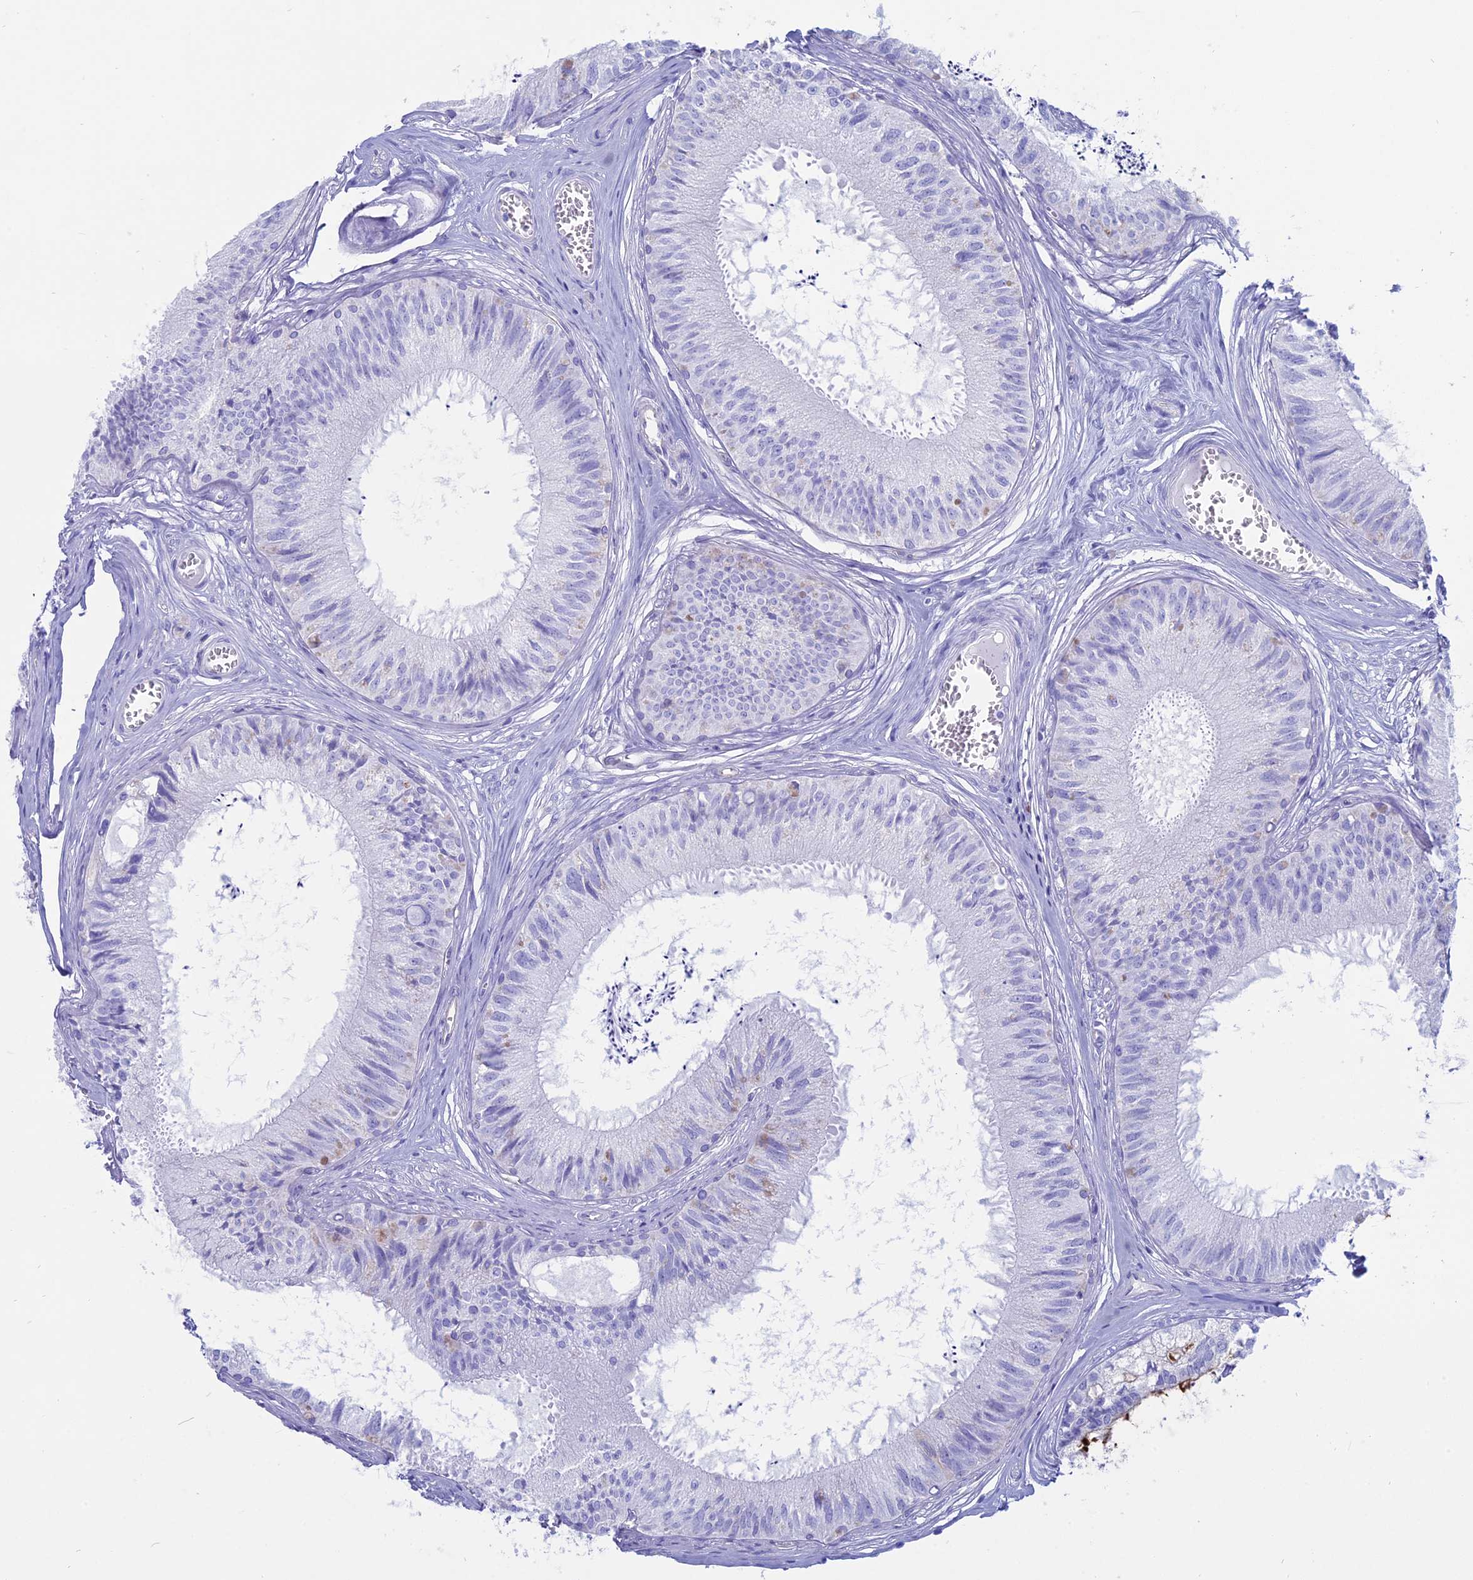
{"staining": {"intensity": "strong", "quantity": "<25%", "location": "cytoplasmic/membranous"}, "tissue": "epididymis", "cell_type": "Glandular cells", "image_type": "normal", "snomed": [{"axis": "morphology", "description": "Normal tissue, NOS"}, {"axis": "topography", "description": "Epididymis"}], "caption": "Human epididymis stained with a protein marker shows strong staining in glandular cells.", "gene": "OR2AE1", "patient": {"sex": "male", "age": 79}}